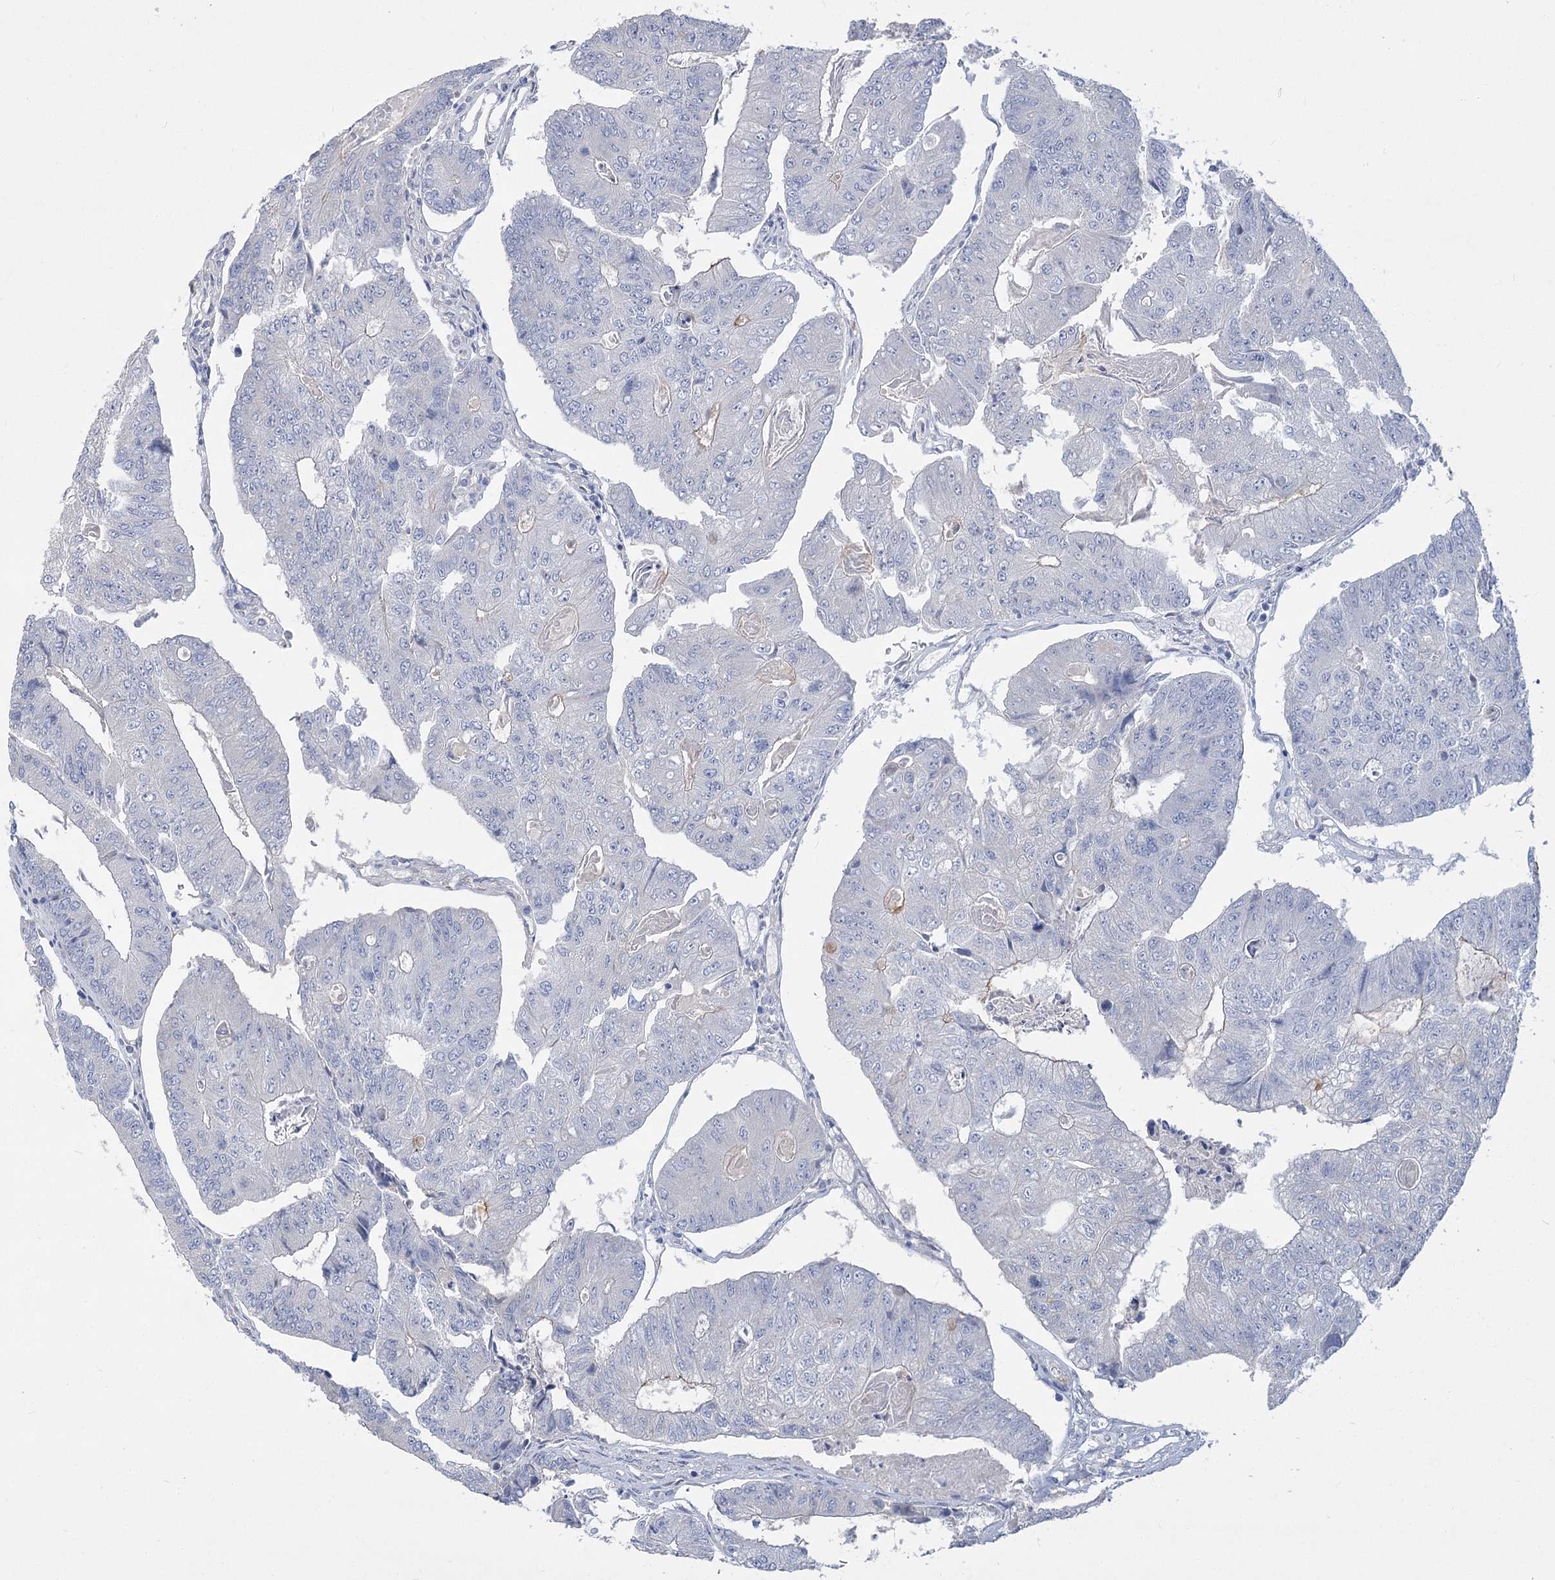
{"staining": {"intensity": "negative", "quantity": "none", "location": "none"}, "tissue": "colorectal cancer", "cell_type": "Tumor cells", "image_type": "cancer", "snomed": [{"axis": "morphology", "description": "Adenocarcinoma, NOS"}, {"axis": "topography", "description": "Colon"}], "caption": "Tumor cells show no significant positivity in colorectal cancer (adenocarcinoma).", "gene": "SLC9A3", "patient": {"sex": "female", "age": 67}}